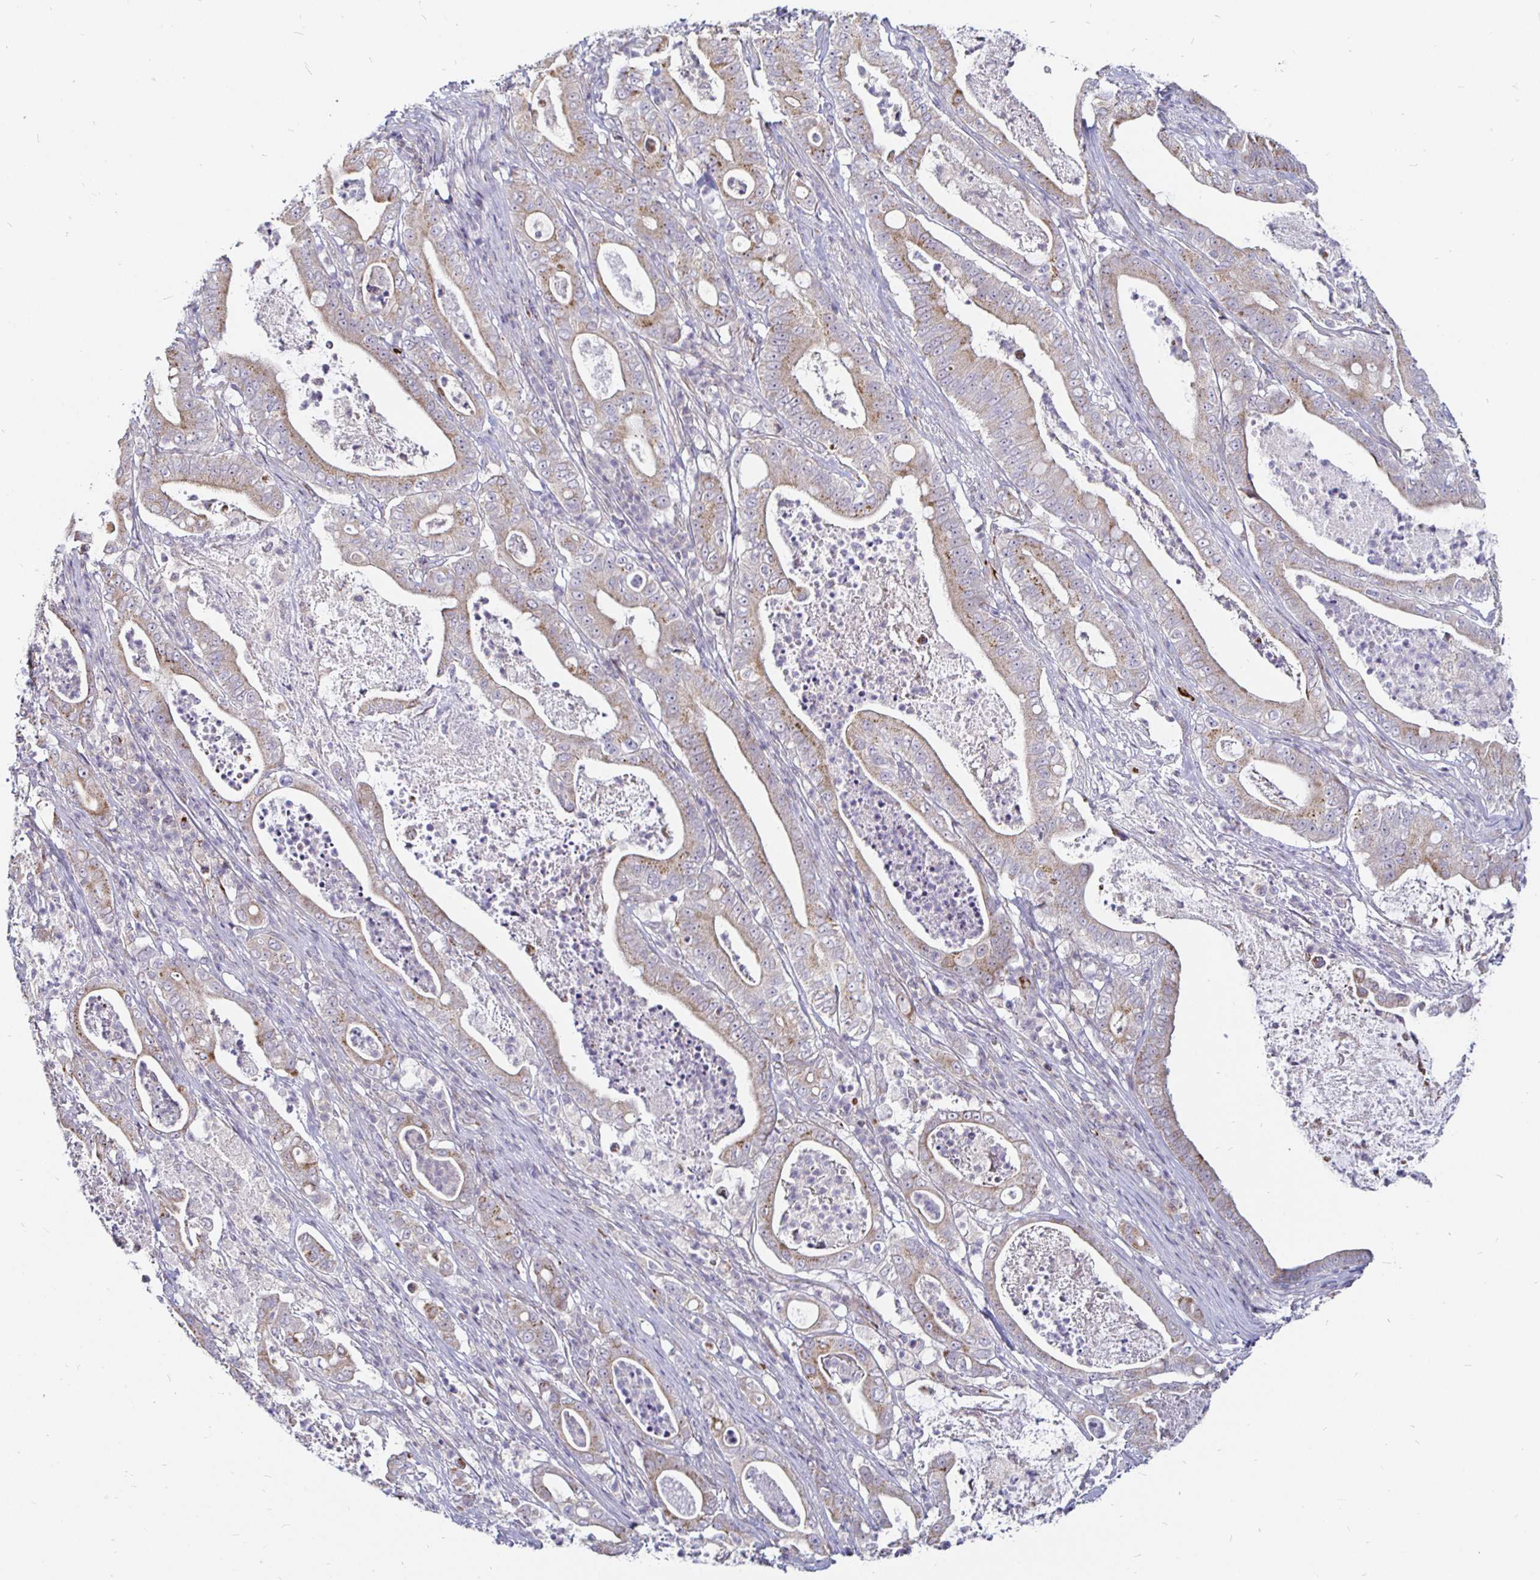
{"staining": {"intensity": "weak", "quantity": "25%-75%", "location": "cytoplasmic/membranous"}, "tissue": "pancreatic cancer", "cell_type": "Tumor cells", "image_type": "cancer", "snomed": [{"axis": "morphology", "description": "Adenocarcinoma, NOS"}, {"axis": "topography", "description": "Pancreas"}], "caption": "Weak cytoplasmic/membranous positivity is appreciated in about 25%-75% of tumor cells in pancreatic cancer (adenocarcinoma).", "gene": "ATG3", "patient": {"sex": "male", "age": 71}}